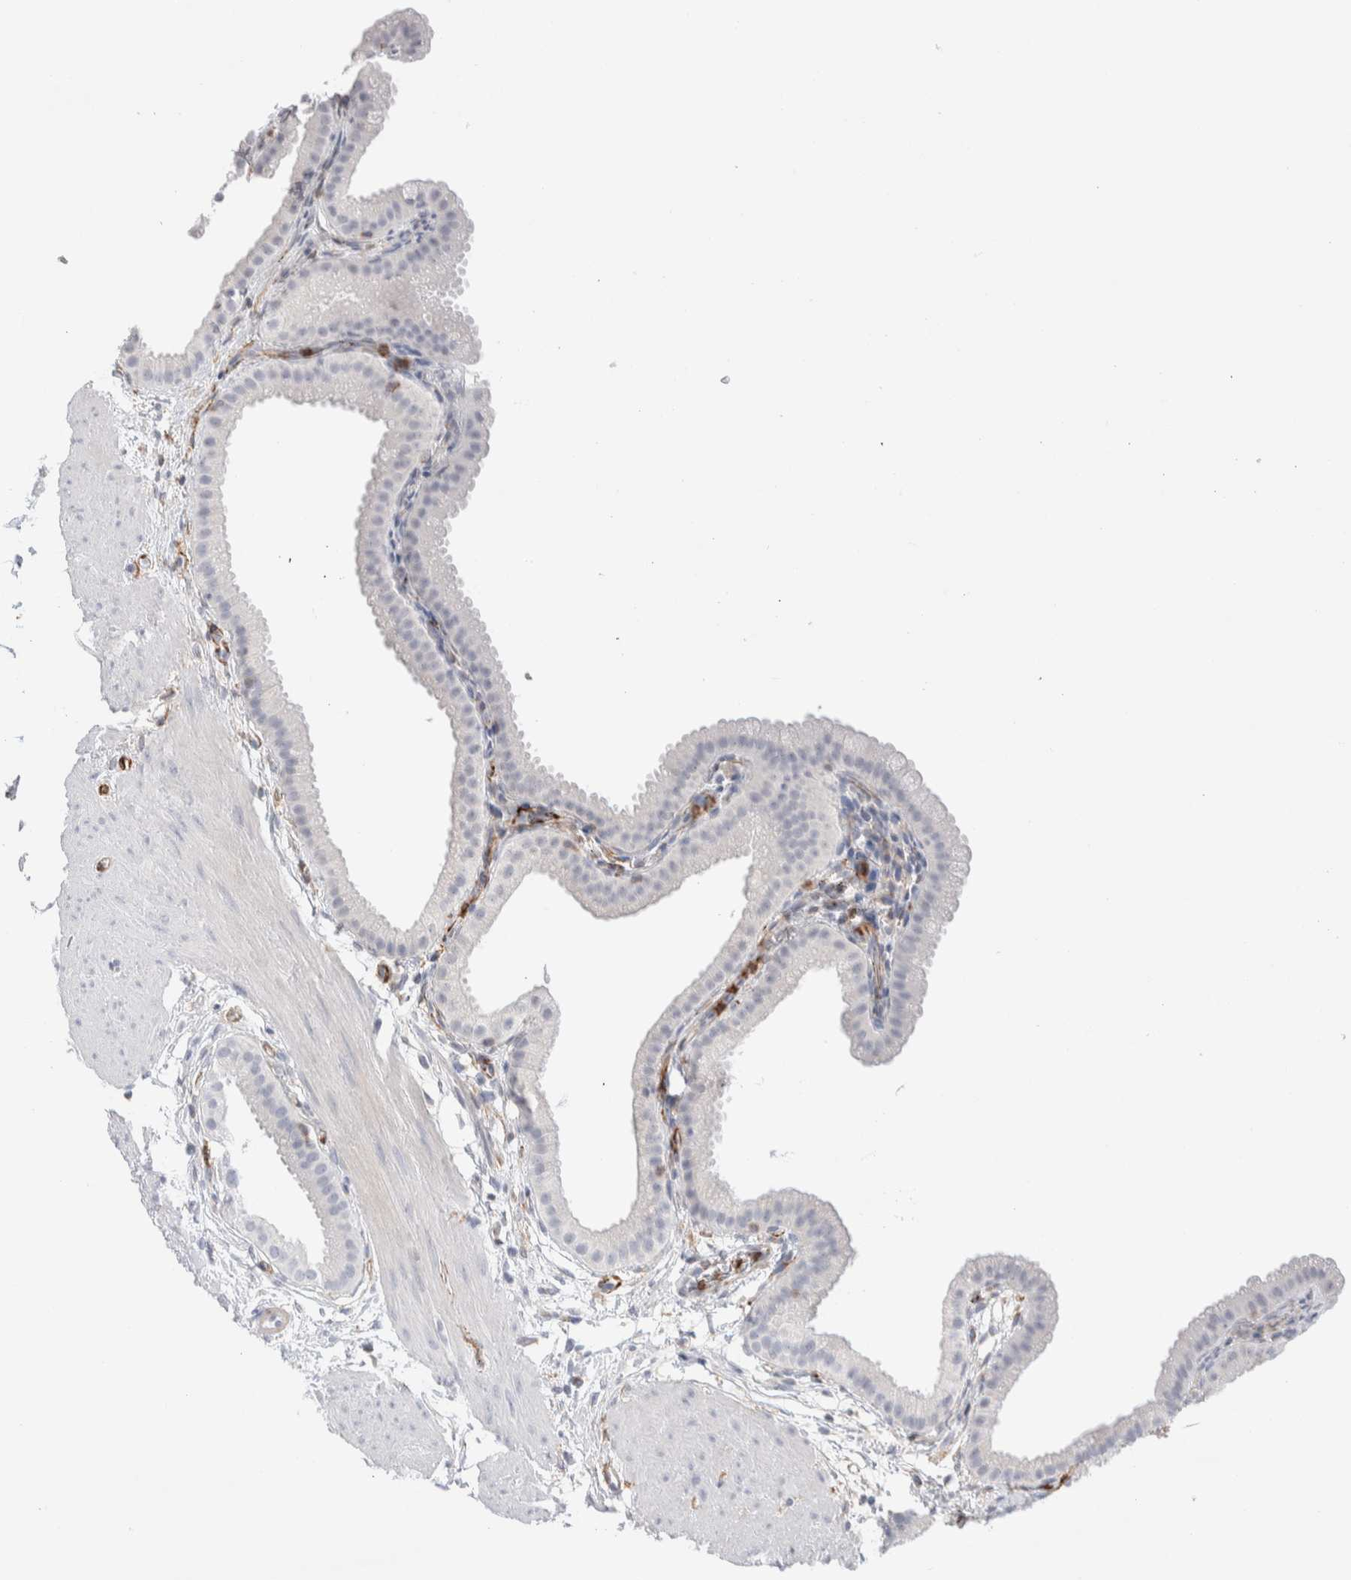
{"staining": {"intensity": "negative", "quantity": "none", "location": "none"}, "tissue": "gallbladder", "cell_type": "Glandular cells", "image_type": "normal", "snomed": [{"axis": "morphology", "description": "Normal tissue, NOS"}, {"axis": "topography", "description": "Gallbladder"}], "caption": "Immunohistochemistry photomicrograph of normal gallbladder: human gallbladder stained with DAB (3,3'-diaminobenzidine) reveals no significant protein expression in glandular cells.", "gene": "SEPTIN4", "patient": {"sex": "female", "age": 64}}